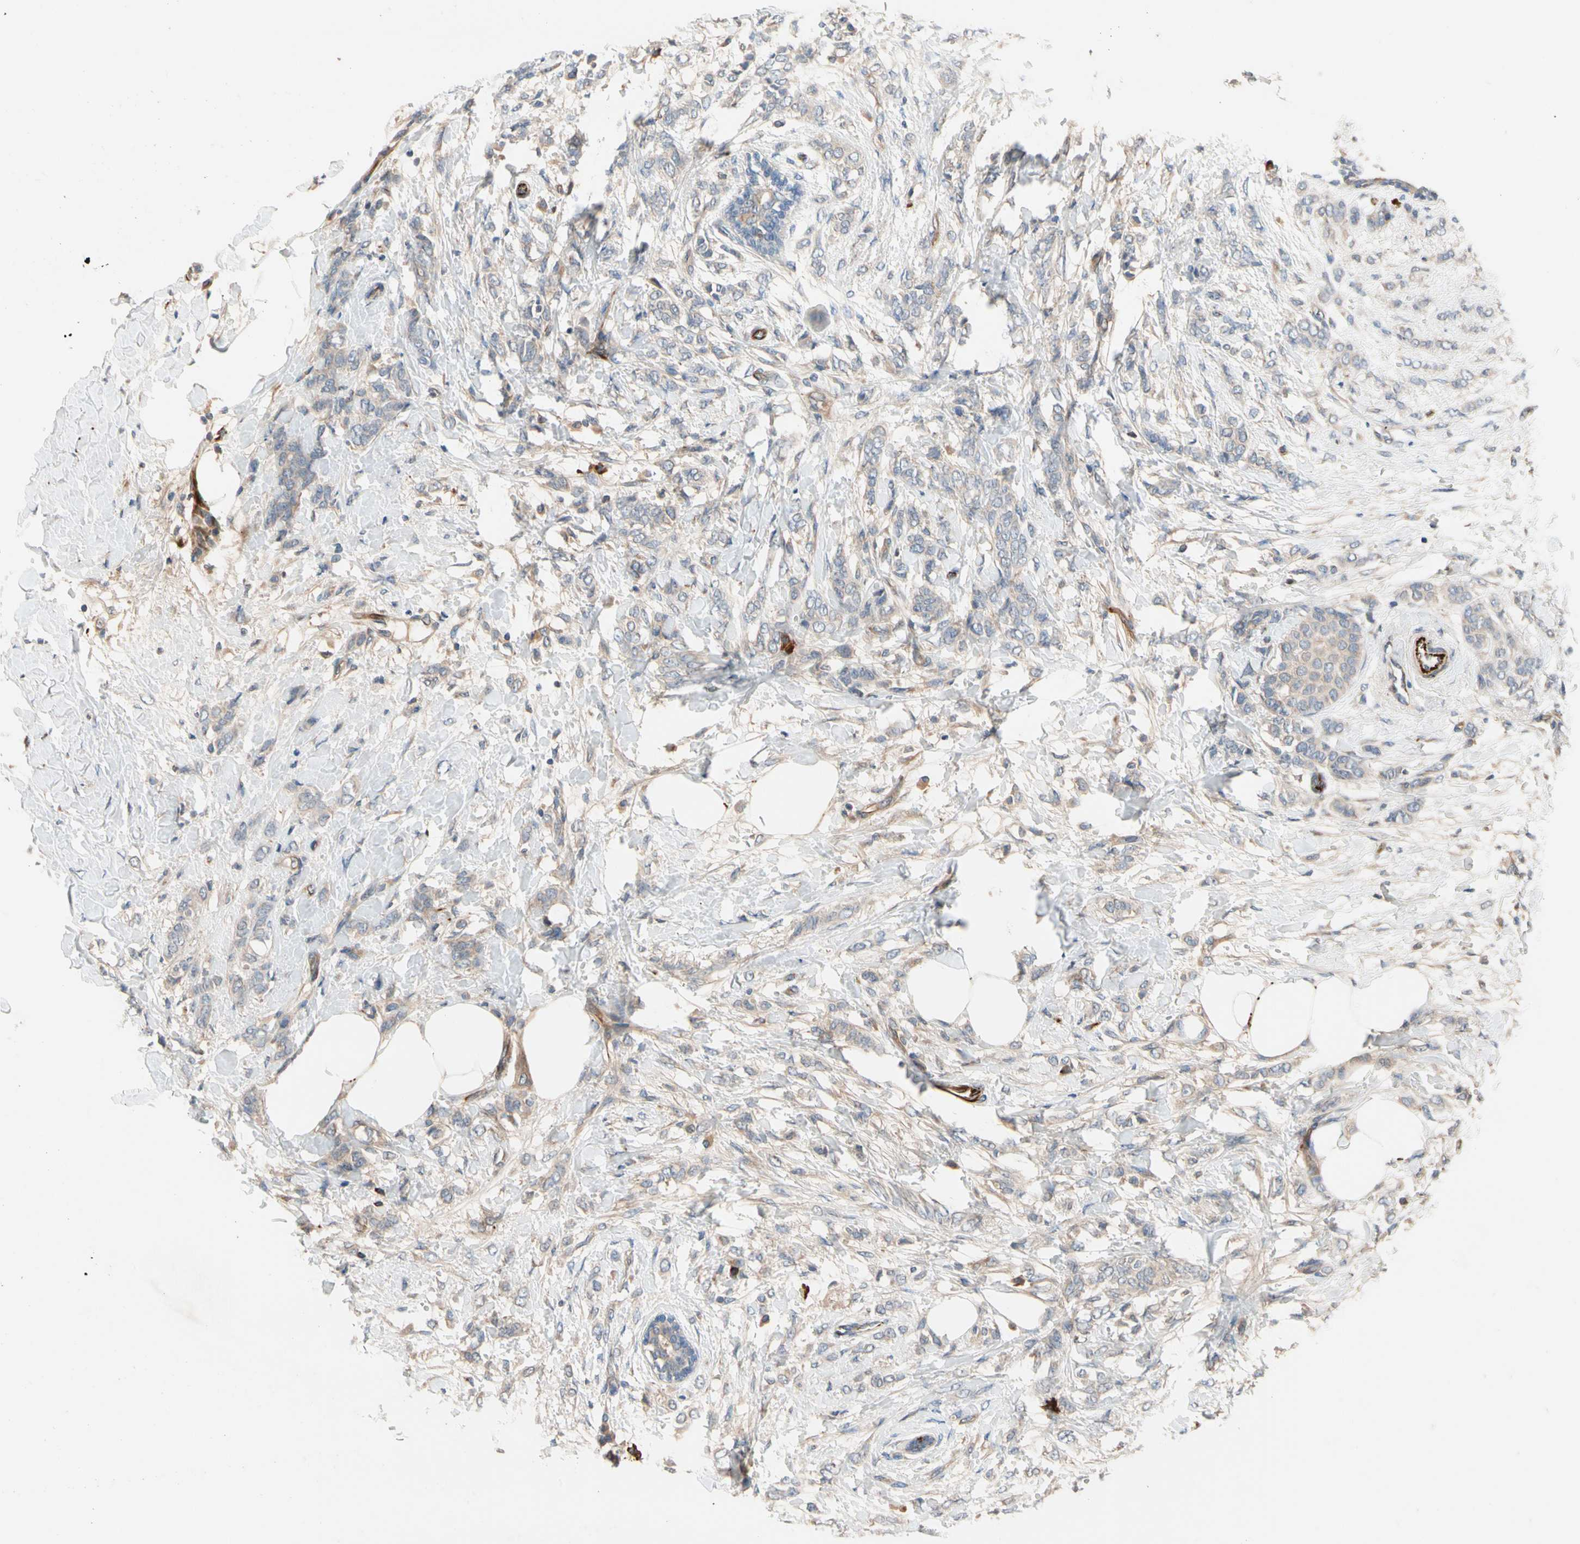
{"staining": {"intensity": "weak", "quantity": "25%-75%", "location": "cytoplasmic/membranous"}, "tissue": "breast cancer", "cell_type": "Tumor cells", "image_type": "cancer", "snomed": [{"axis": "morphology", "description": "Lobular carcinoma, in situ"}, {"axis": "morphology", "description": "Lobular carcinoma"}, {"axis": "topography", "description": "Breast"}], "caption": "DAB immunohistochemical staining of breast cancer shows weak cytoplasmic/membranous protein expression in approximately 25%-75% of tumor cells. The staining was performed using DAB (3,3'-diaminobenzidine) to visualize the protein expression in brown, while the nuclei were stained in blue with hematoxylin (Magnification: 20x).", "gene": "FGD6", "patient": {"sex": "female", "age": 41}}